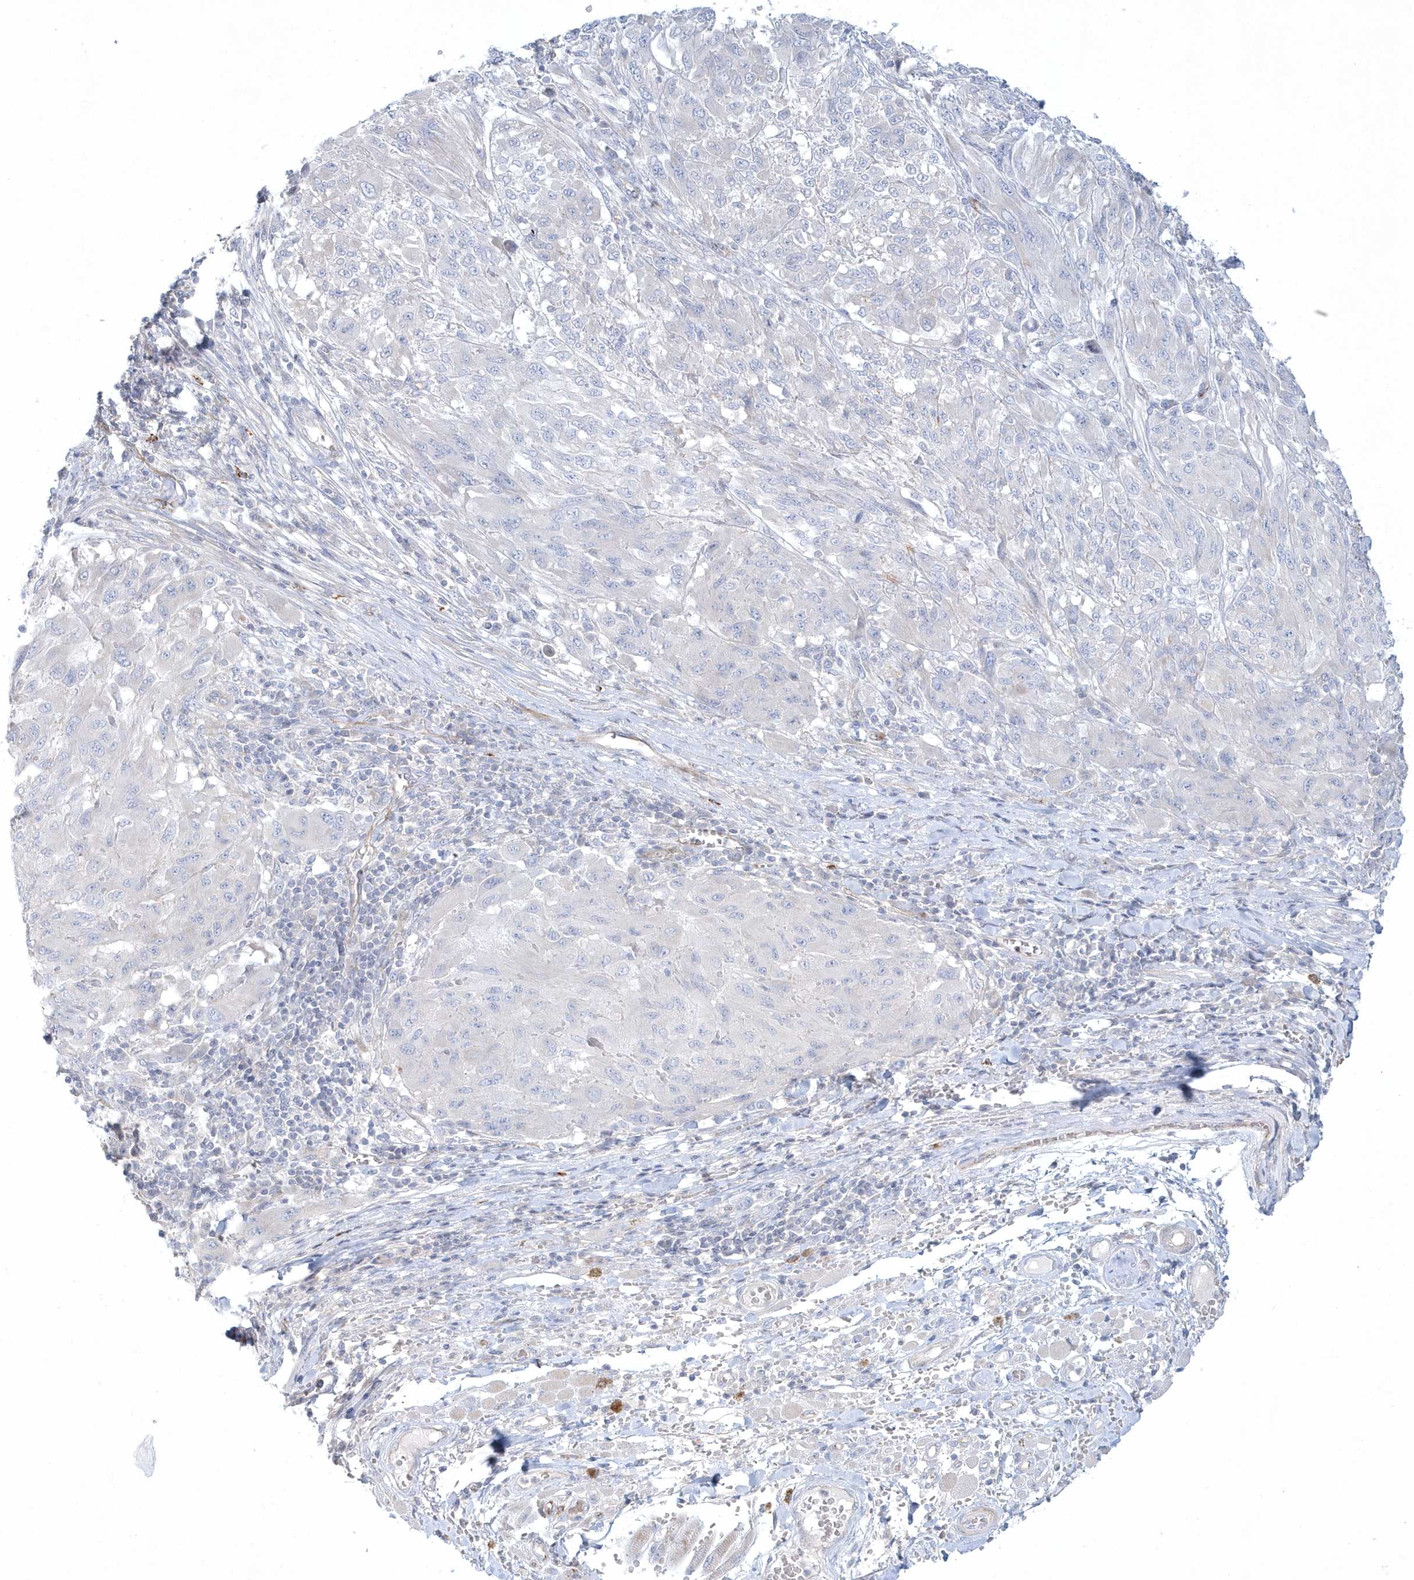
{"staining": {"intensity": "negative", "quantity": "none", "location": "none"}, "tissue": "melanoma", "cell_type": "Tumor cells", "image_type": "cancer", "snomed": [{"axis": "morphology", "description": "Malignant melanoma, NOS"}, {"axis": "topography", "description": "Skin"}], "caption": "A photomicrograph of human malignant melanoma is negative for staining in tumor cells.", "gene": "DNAH1", "patient": {"sex": "female", "age": 91}}